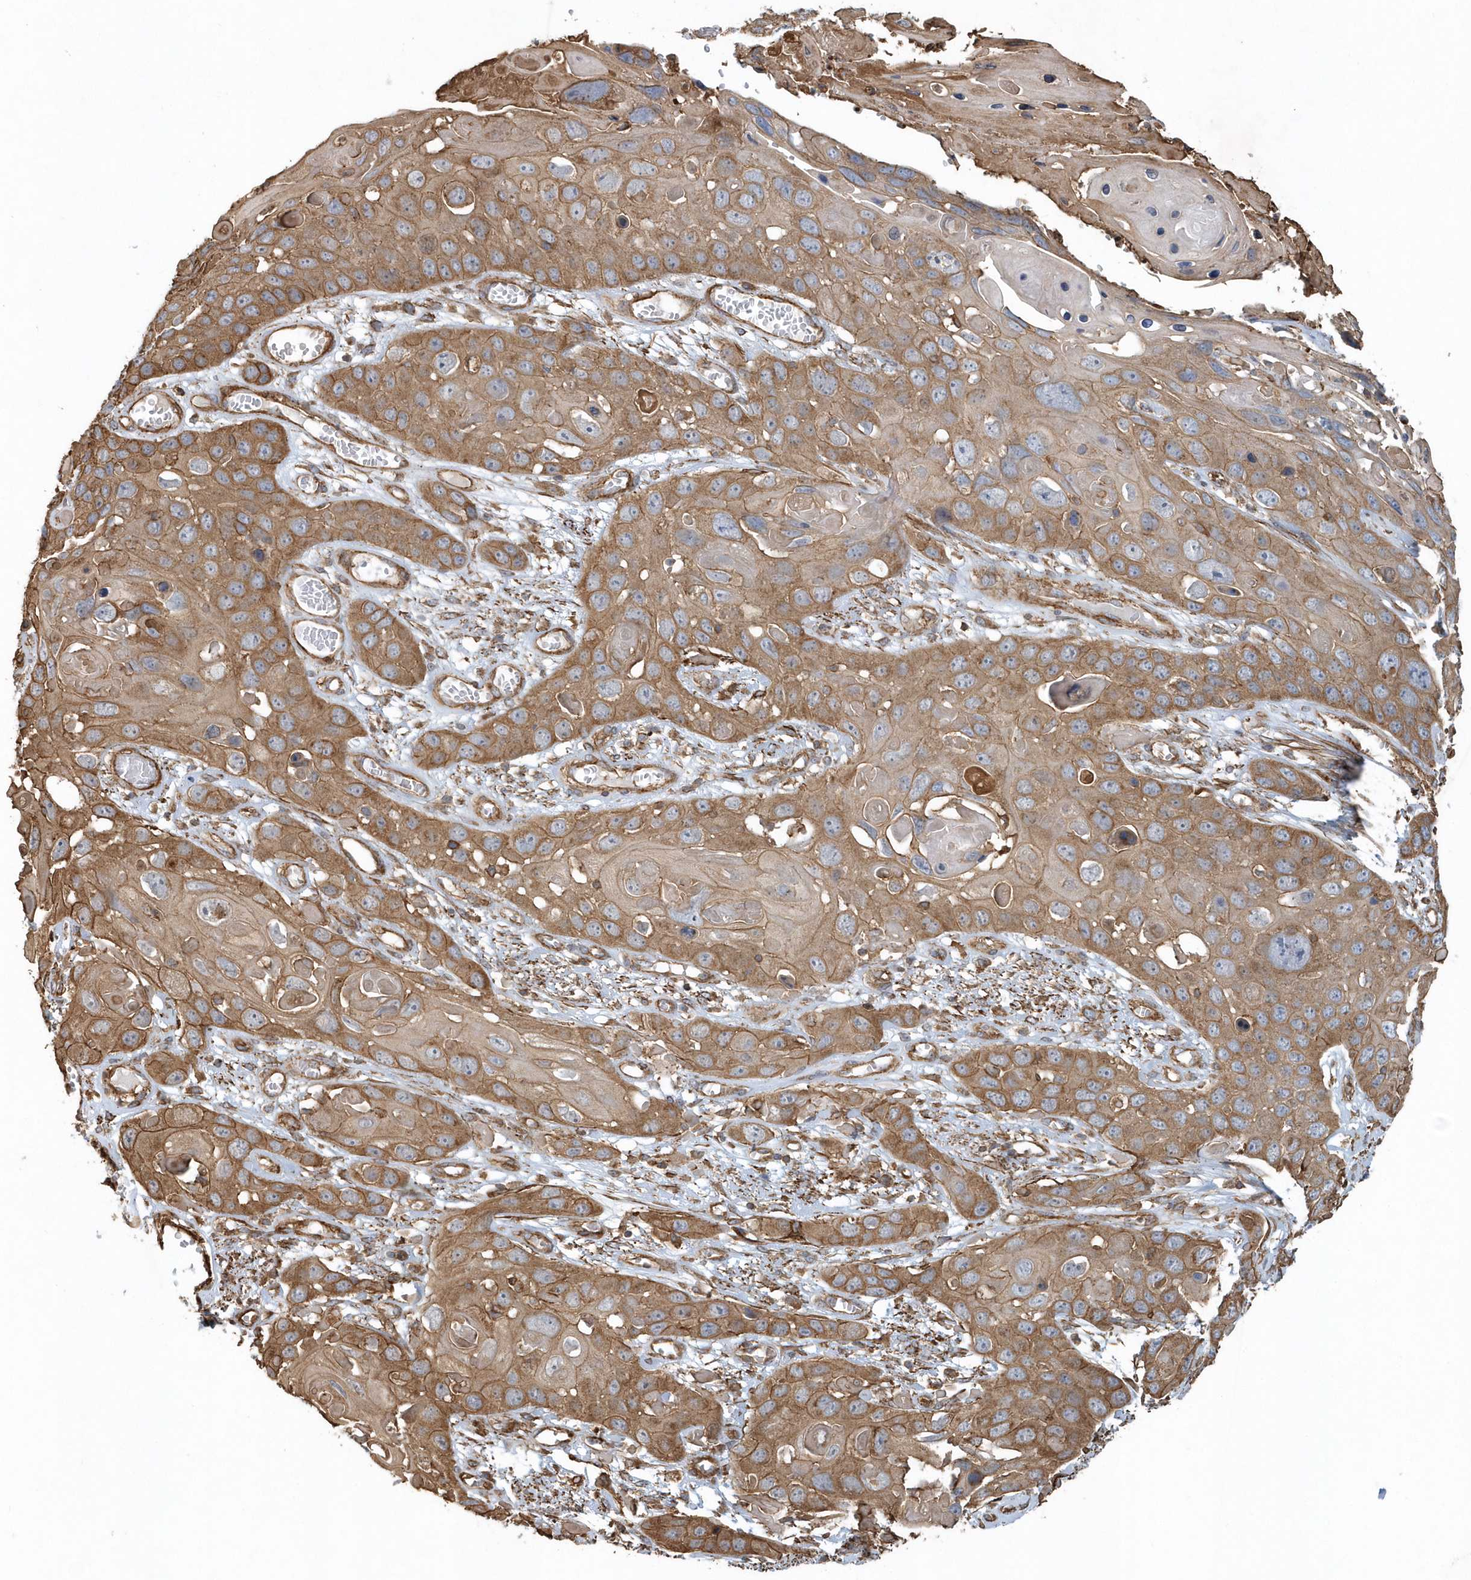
{"staining": {"intensity": "moderate", "quantity": ">75%", "location": "cytoplasmic/membranous"}, "tissue": "skin cancer", "cell_type": "Tumor cells", "image_type": "cancer", "snomed": [{"axis": "morphology", "description": "Squamous cell carcinoma, NOS"}, {"axis": "topography", "description": "Skin"}], "caption": "Human squamous cell carcinoma (skin) stained with a protein marker displays moderate staining in tumor cells.", "gene": "MMUT", "patient": {"sex": "male", "age": 55}}